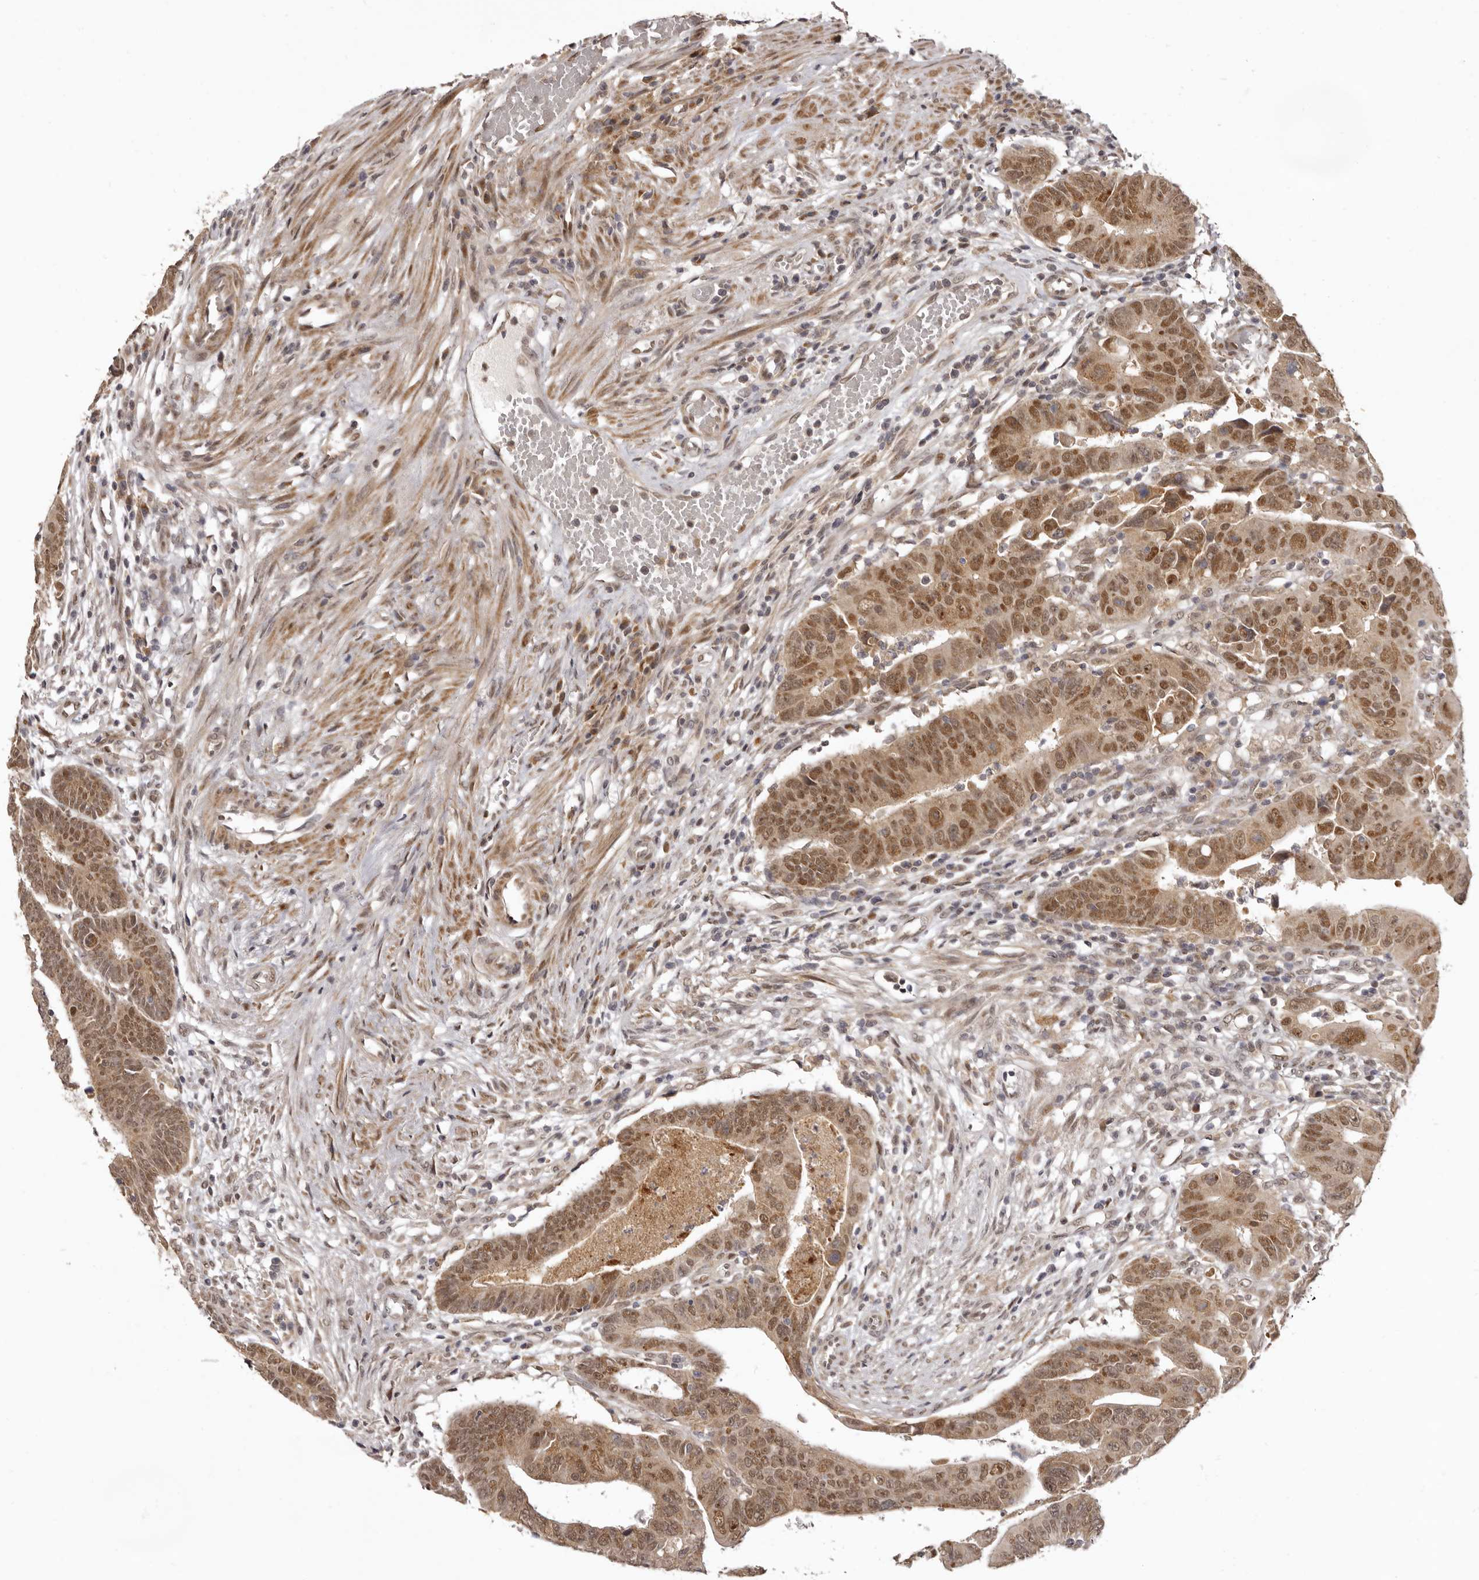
{"staining": {"intensity": "moderate", "quantity": ">75%", "location": "cytoplasmic/membranous,nuclear"}, "tissue": "colorectal cancer", "cell_type": "Tumor cells", "image_type": "cancer", "snomed": [{"axis": "morphology", "description": "Adenocarcinoma, NOS"}, {"axis": "topography", "description": "Rectum"}], "caption": "Protein expression by immunohistochemistry (IHC) displays moderate cytoplasmic/membranous and nuclear expression in about >75% of tumor cells in colorectal cancer.", "gene": "ZNF326", "patient": {"sex": "female", "age": 65}}